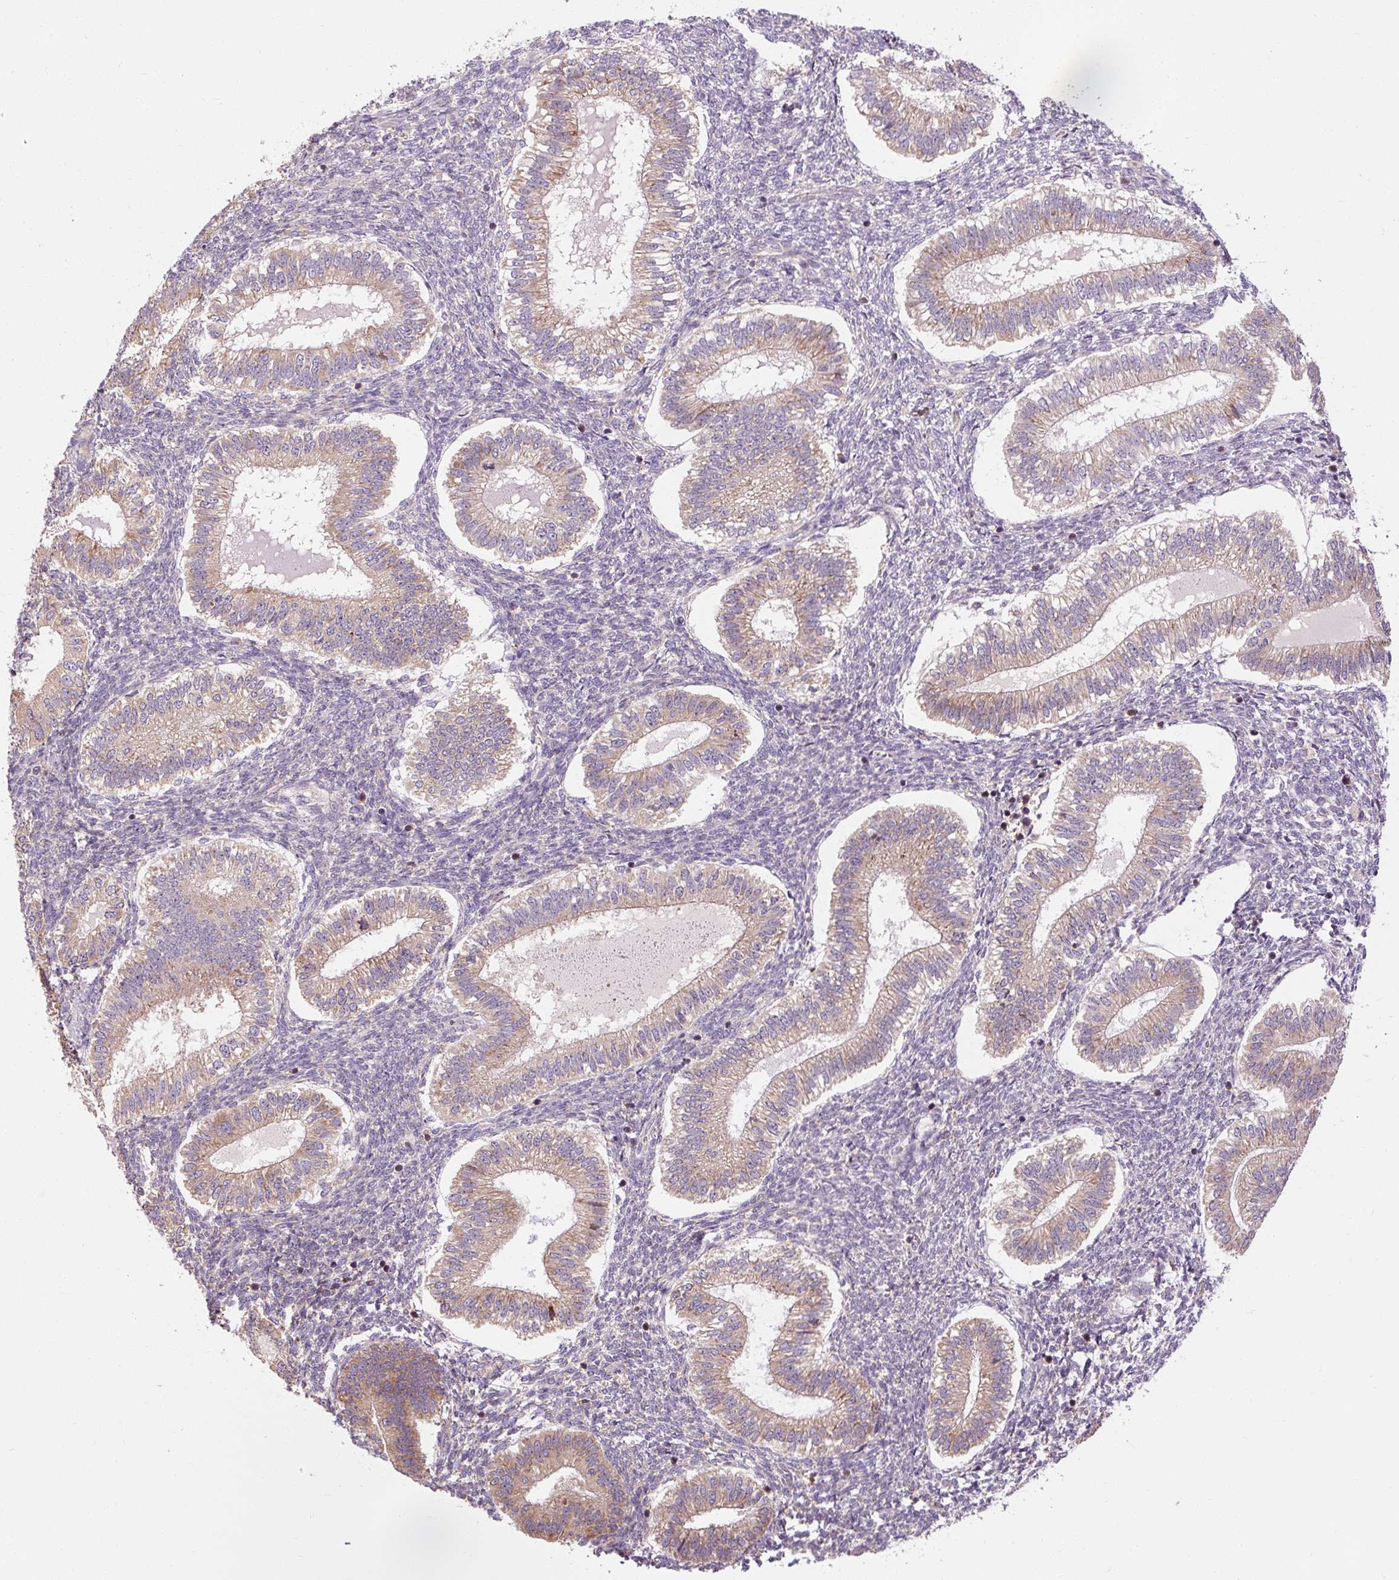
{"staining": {"intensity": "moderate", "quantity": "25%-75%", "location": "cytoplasmic/membranous"}, "tissue": "endometrium", "cell_type": "Cells in endometrial stroma", "image_type": "normal", "snomed": [{"axis": "morphology", "description": "Normal tissue, NOS"}, {"axis": "topography", "description": "Endometrium"}], "caption": "Immunohistochemical staining of normal endometrium exhibits medium levels of moderate cytoplasmic/membranous positivity in about 25%-75% of cells in endometrial stroma. The protein is shown in brown color, while the nuclei are stained blue.", "gene": "PRSS48", "patient": {"sex": "female", "age": 25}}